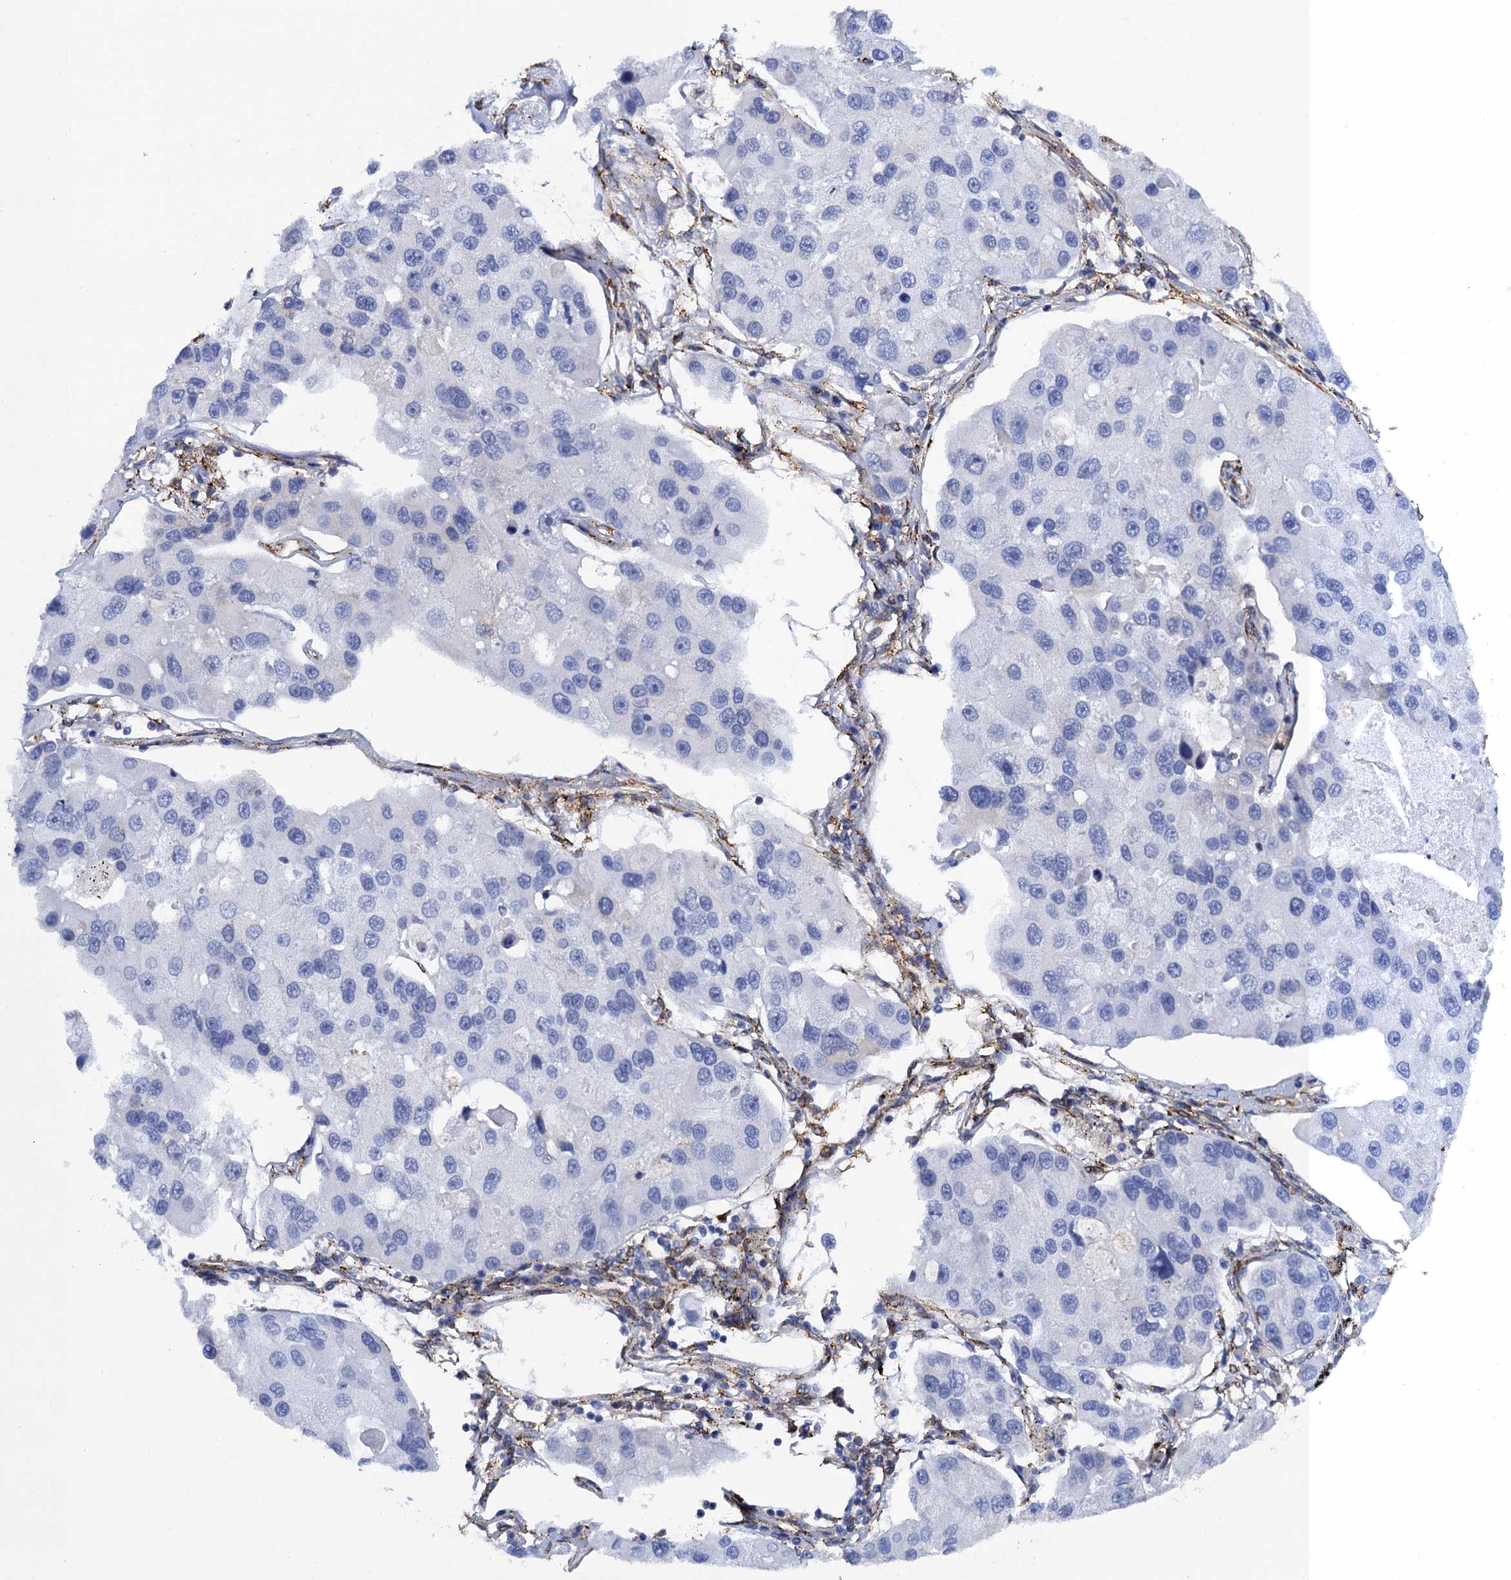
{"staining": {"intensity": "negative", "quantity": "none", "location": "none"}, "tissue": "lung cancer", "cell_type": "Tumor cells", "image_type": "cancer", "snomed": [{"axis": "morphology", "description": "Adenocarcinoma, NOS"}, {"axis": "topography", "description": "Lung"}], "caption": "This is an immunohistochemistry histopathology image of human adenocarcinoma (lung). There is no positivity in tumor cells.", "gene": "POGLUT3", "patient": {"sex": "female", "age": 54}}